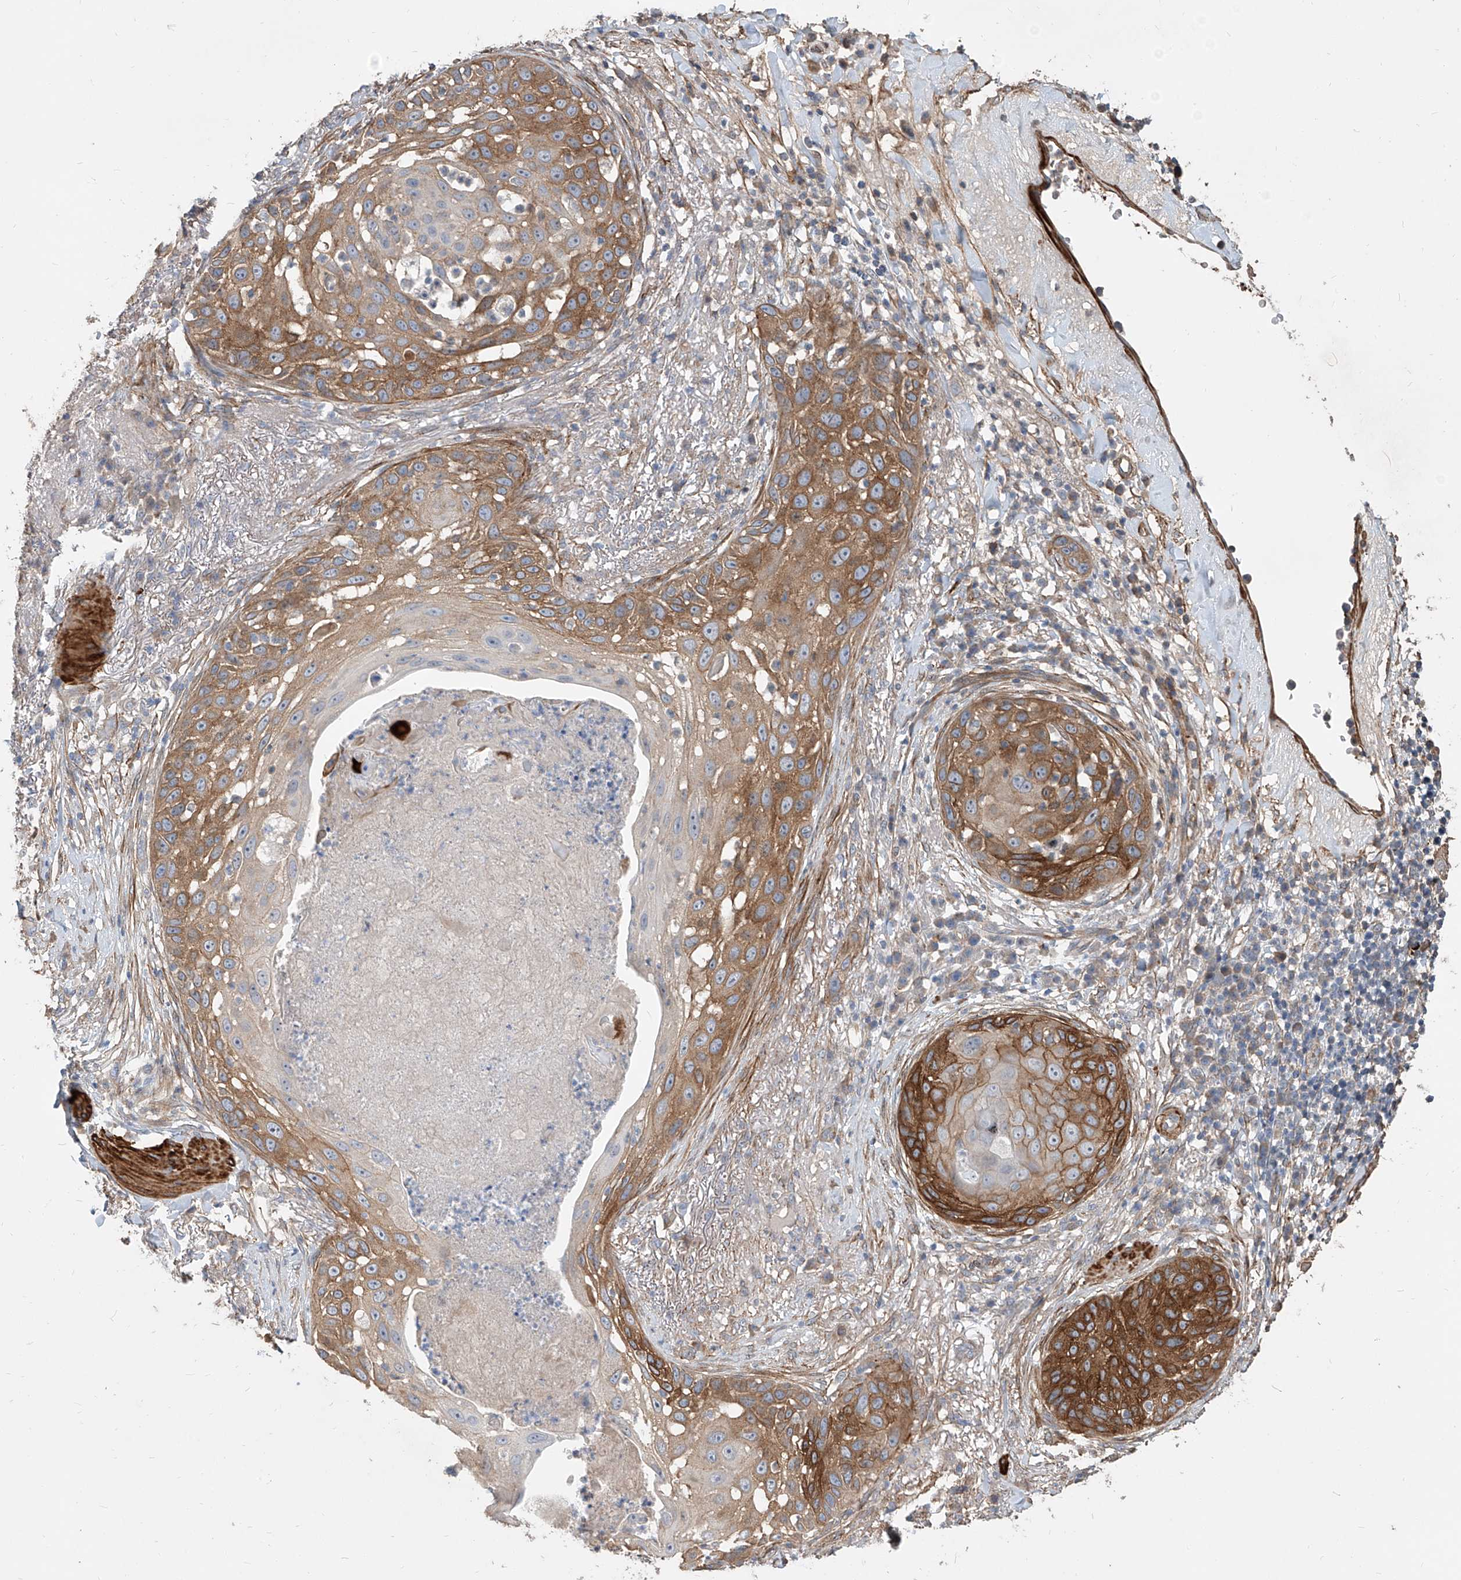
{"staining": {"intensity": "strong", "quantity": ">75%", "location": "cytoplasmic/membranous"}, "tissue": "skin cancer", "cell_type": "Tumor cells", "image_type": "cancer", "snomed": [{"axis": "morphology", "description": "Squamous cell carcinoma, NOS"}, {"axis": "topography", "description": "Skin"}], "caption": "A micrograph of skin squamous cell carcinoma stained for a protein shows strong cytoplasmic/membranous brown staining in tumor cells.", "gene": "FAM83B", "patient": {"sex": "female", "age": 44}}